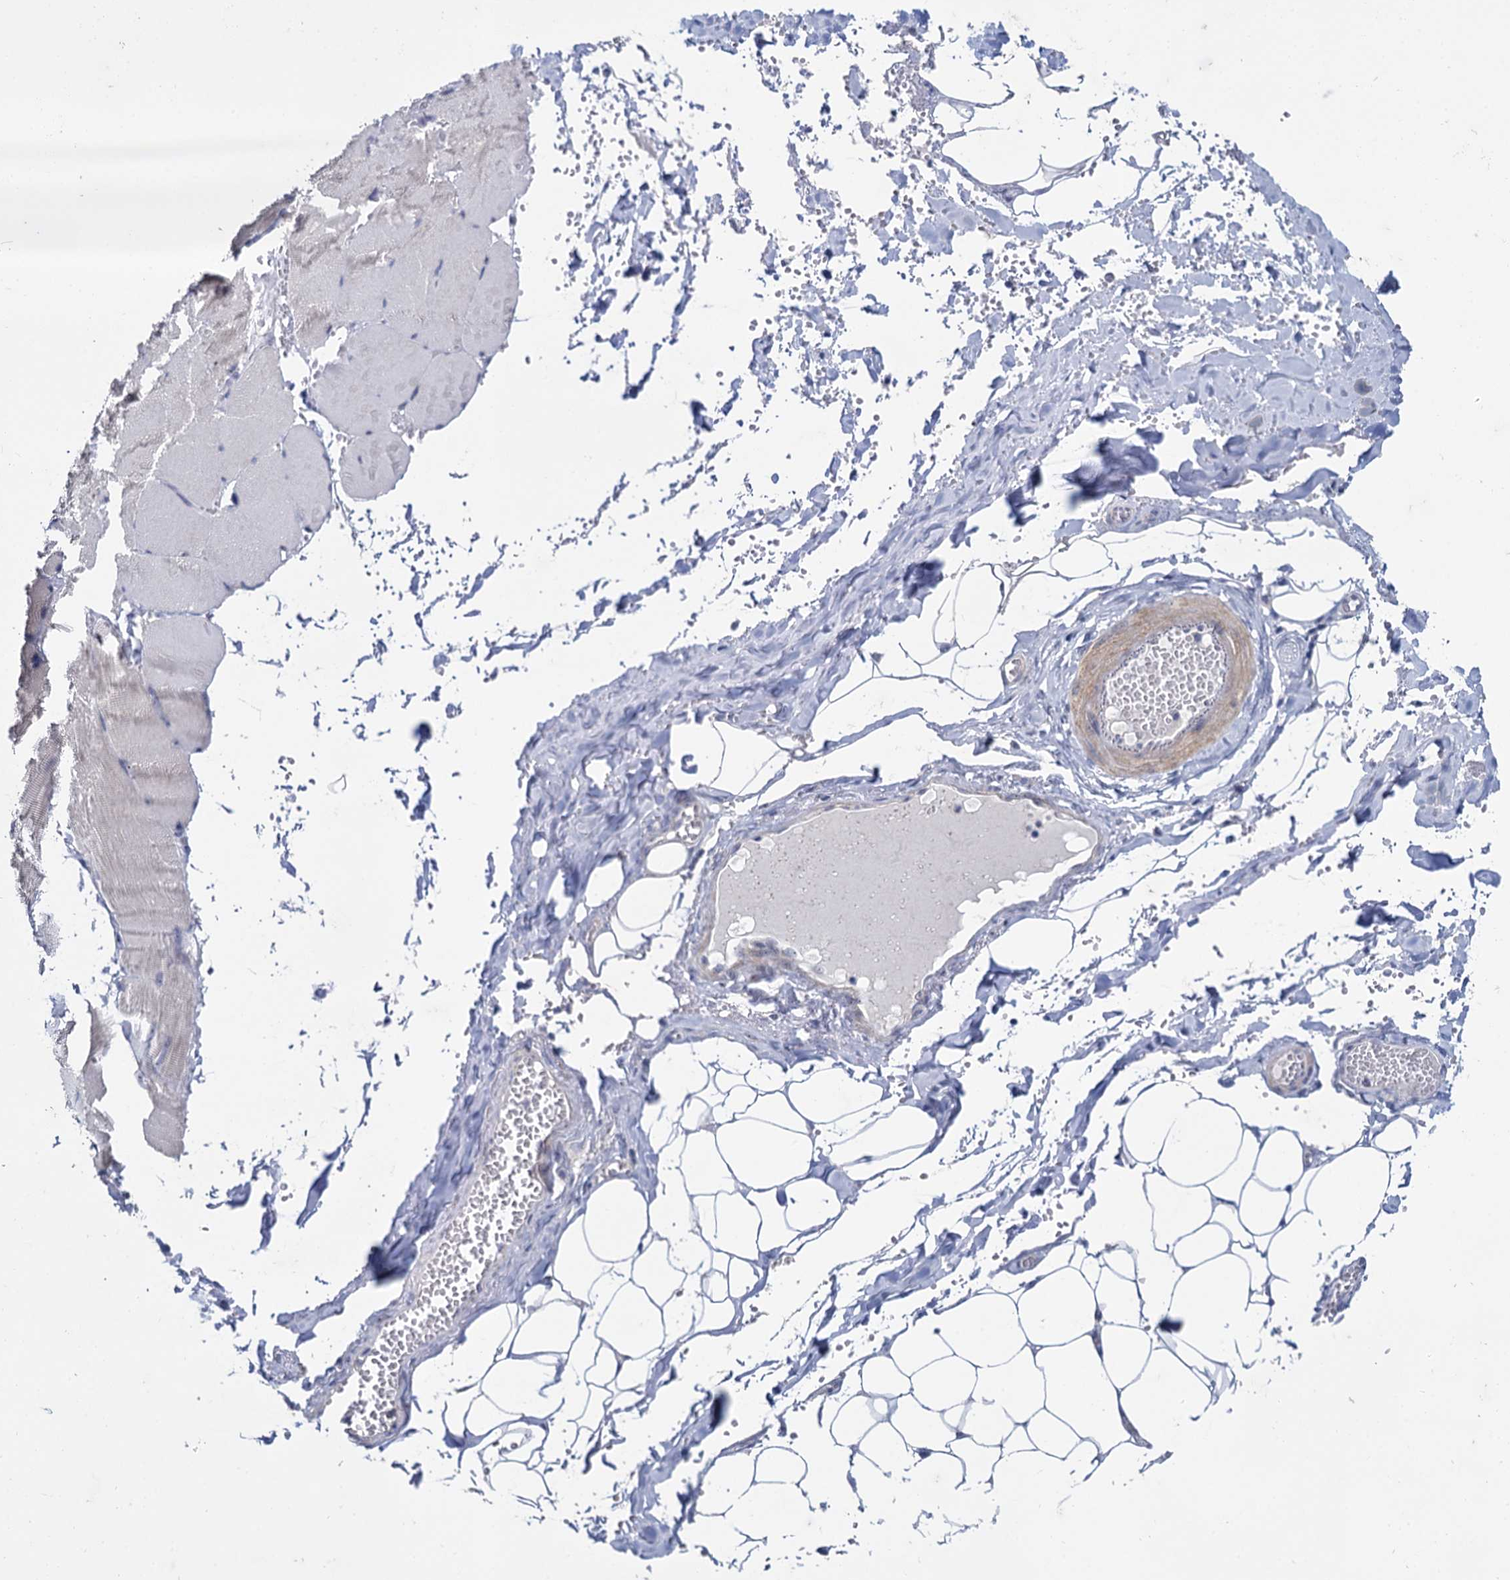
{"staining": {"intensity": "negative", "quantity": "none", "location": "none"}, "tissue": "adipose tissue", "cell_type": "Adipocytes", "image_type": "normal", "snomed": [{"axis": "morphology", "description": "Normal tissue, NOS"}, {"axis": "topography", "description": "Skeletal muscle"}, {"axis": "topography", "description": "Peripheral nerve tissue"}], "caption": "Immunohistochemistry (IHC) image of benign adipose tissue: adipose tissue stained with DAB (3,3'-diaminobenzidine) exhibits no significant protein staining in adipocytes.", "gene": "SFN", "patient": {"sex": "female", "age": 55}}